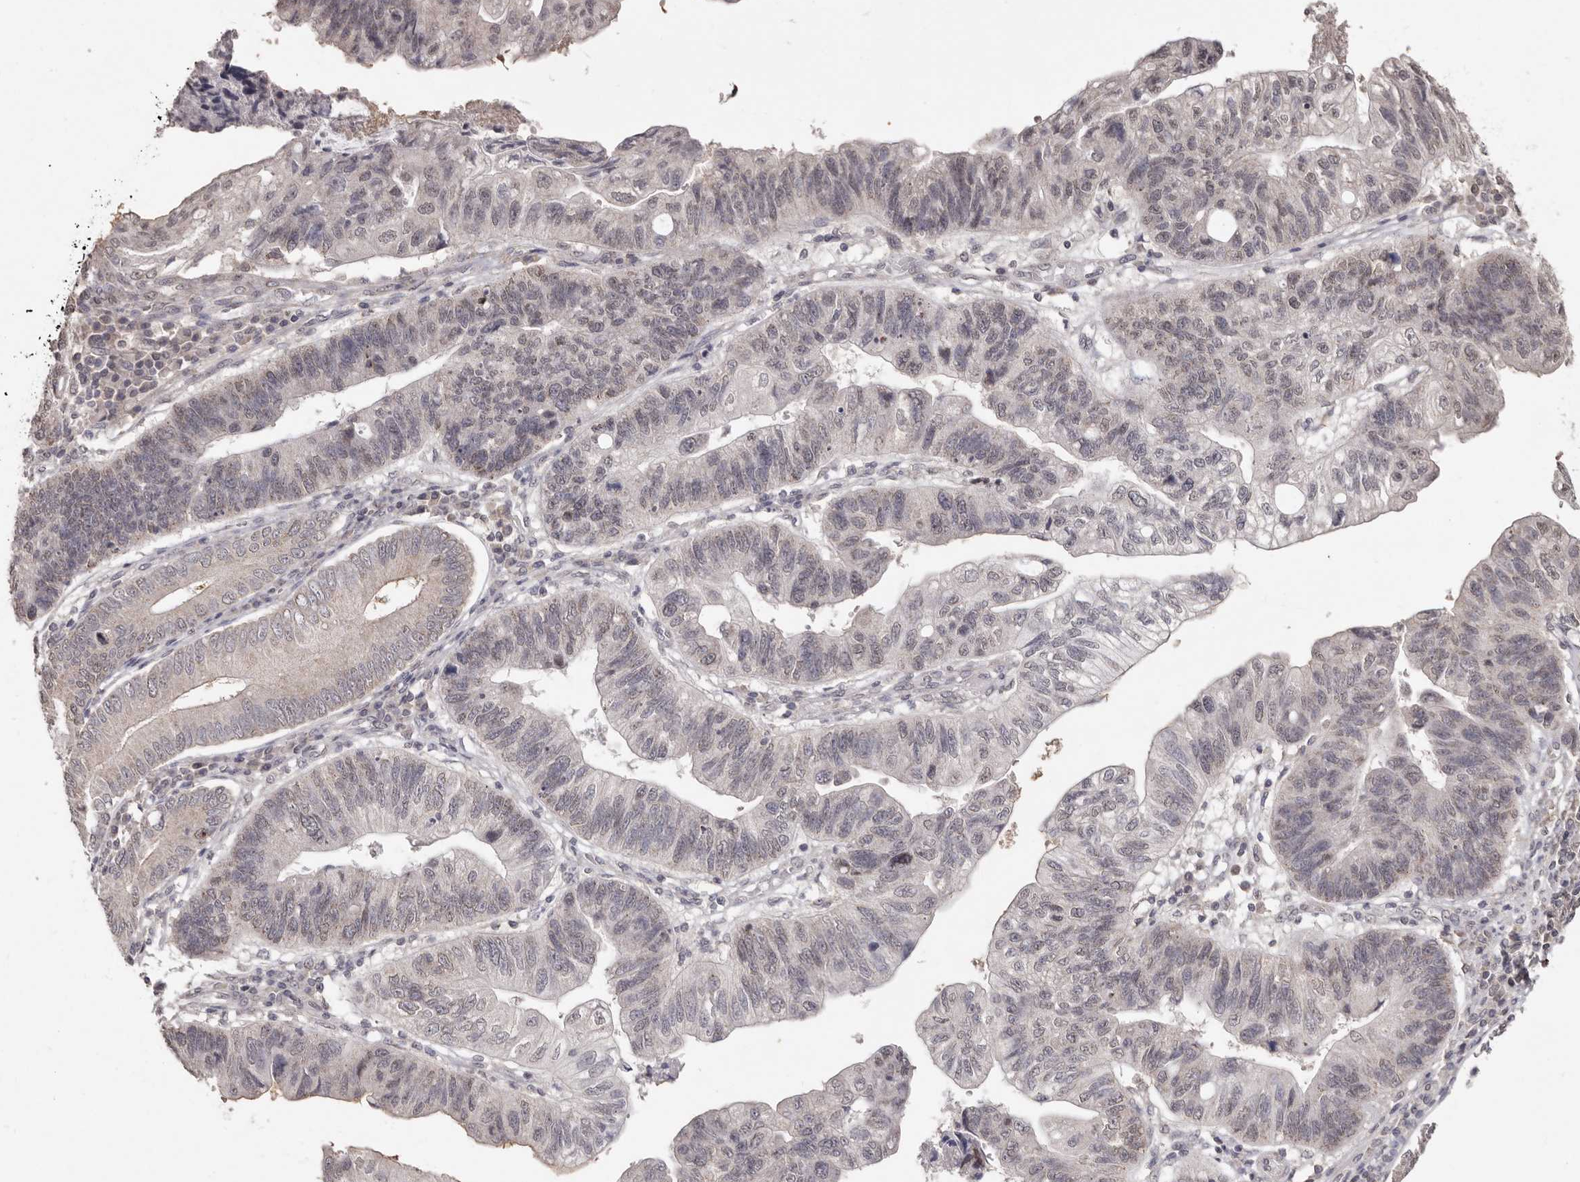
{"staining": {"intensity": "weak", "quantity": "25%-75%", "location": "cytoplasmic/membranous,nuclear"}, "tissue": "stomach cancer", "cell_type": "Tumor cells", "image_type": "cancer", "snomed": [{"axis": "morphology", "description": "Adenocarcinoma, NOS"}, {"axis": "topography", "description": "Stomach"}], "caption": "A histopathology image showing weak cytoplasmic/membranous and nuclear positivity in about 25%-75% of tumor cells in stomach adenocarcinoma, as visualized by brown immunohistochemical staining.", "gene": "LINGO2", "patient": {"sex": "male", "age": 59}}